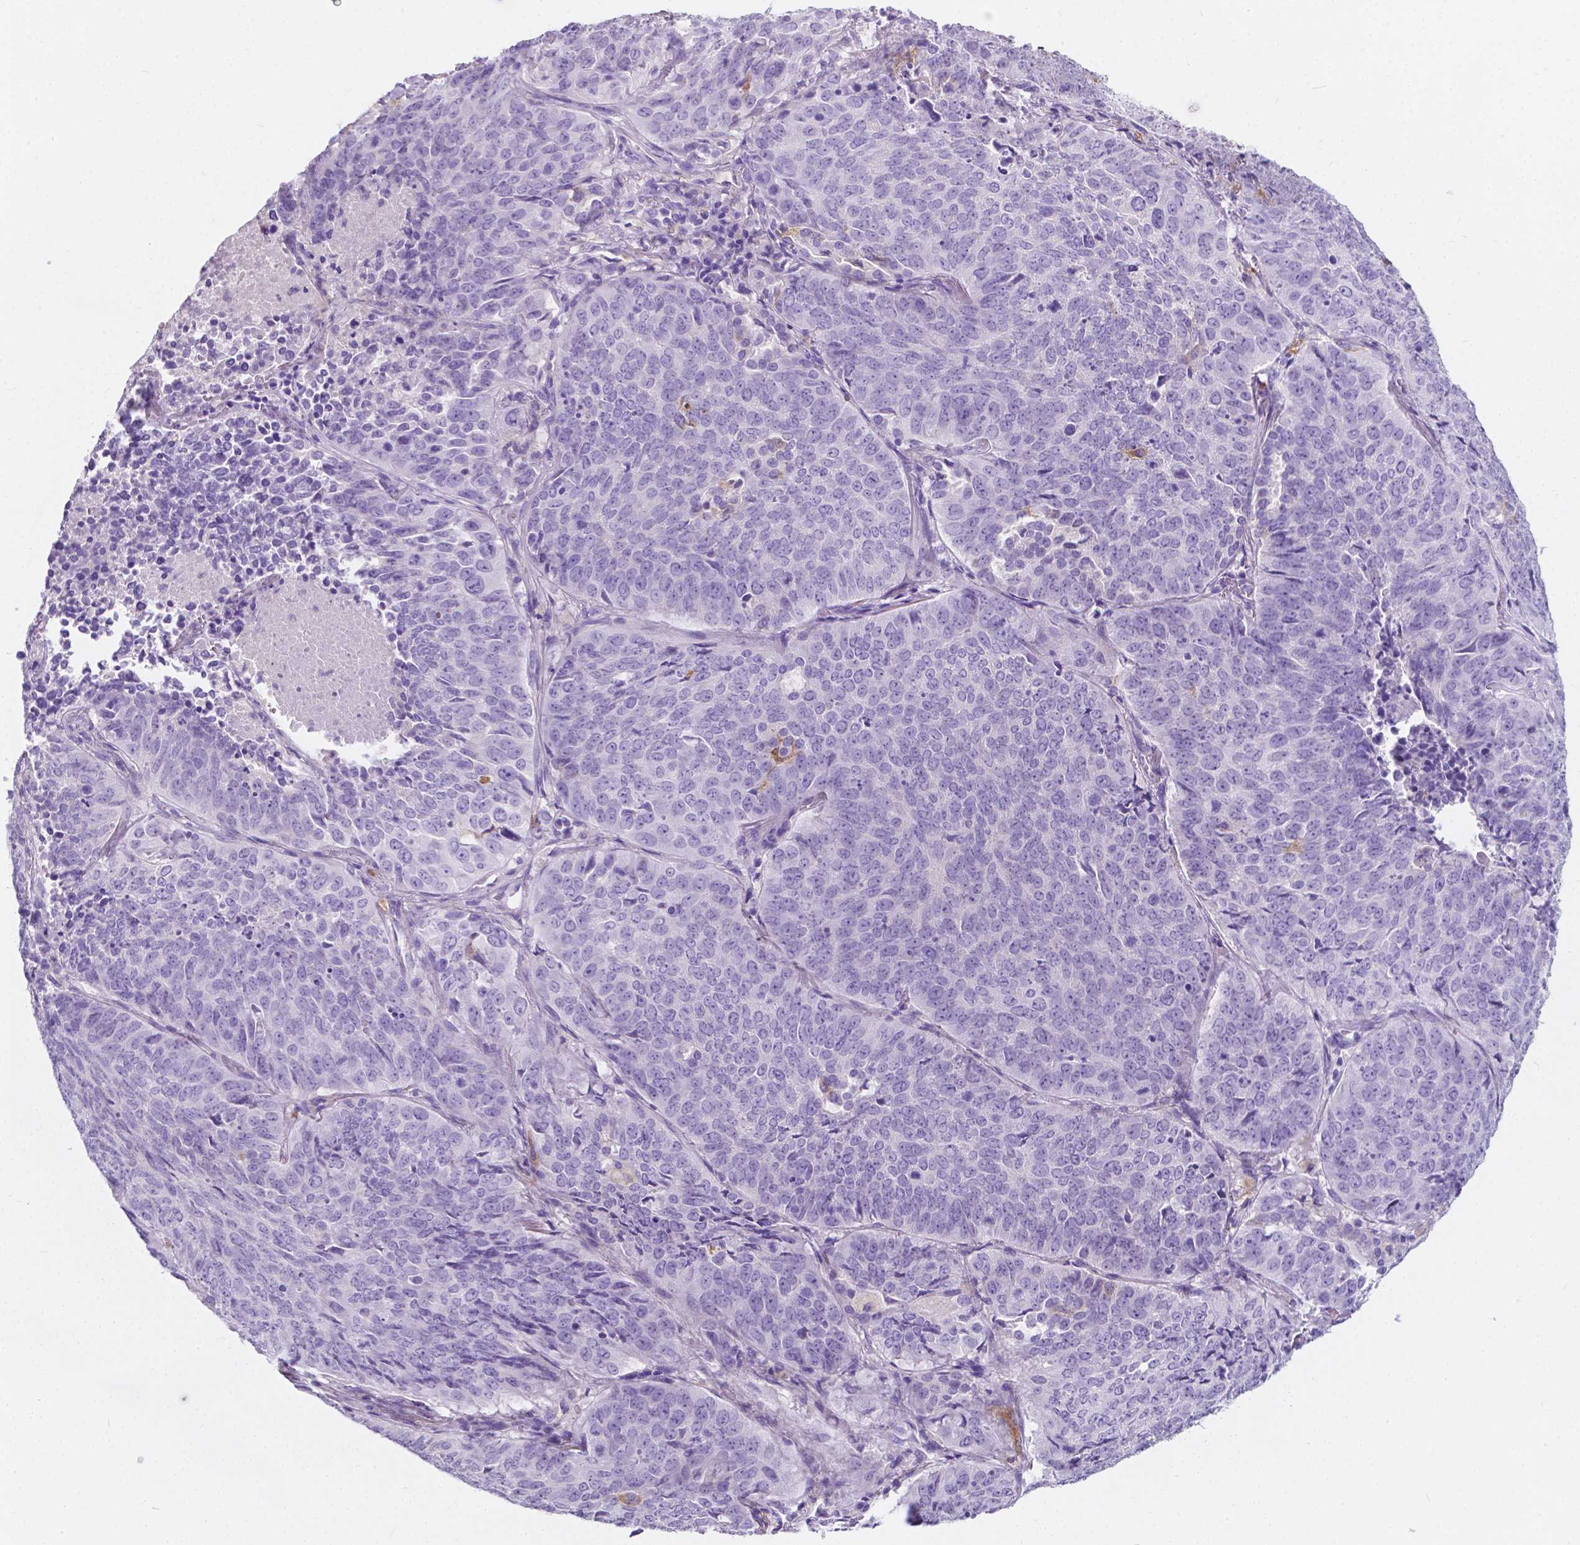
{"staining": {"intensity": "negative", "quantity": "none", "location": "none"}, "tissue": "lung cancer", "cell_type": "Tumor cells", "image_type": "cancer", "snomed": [{"axis": "morphology", "description": "Normal tissue, NOS"}, {"axis": "morphology", "description": "Squamous cell carcinoma, NOS"}, {"axis": "topography", "description": "Bronchus"}, {"axis": "topography", "description": "Lung"}], "caption": "Immunohistochemistry image of human squamous cell carcinoma (lung) stained for a protein (brown), which exhibits no positivity in tumor cells. Nuclei are stained in blue.", "gene": "GNAO1", "patient": {"sex": "male", "age": 64}}